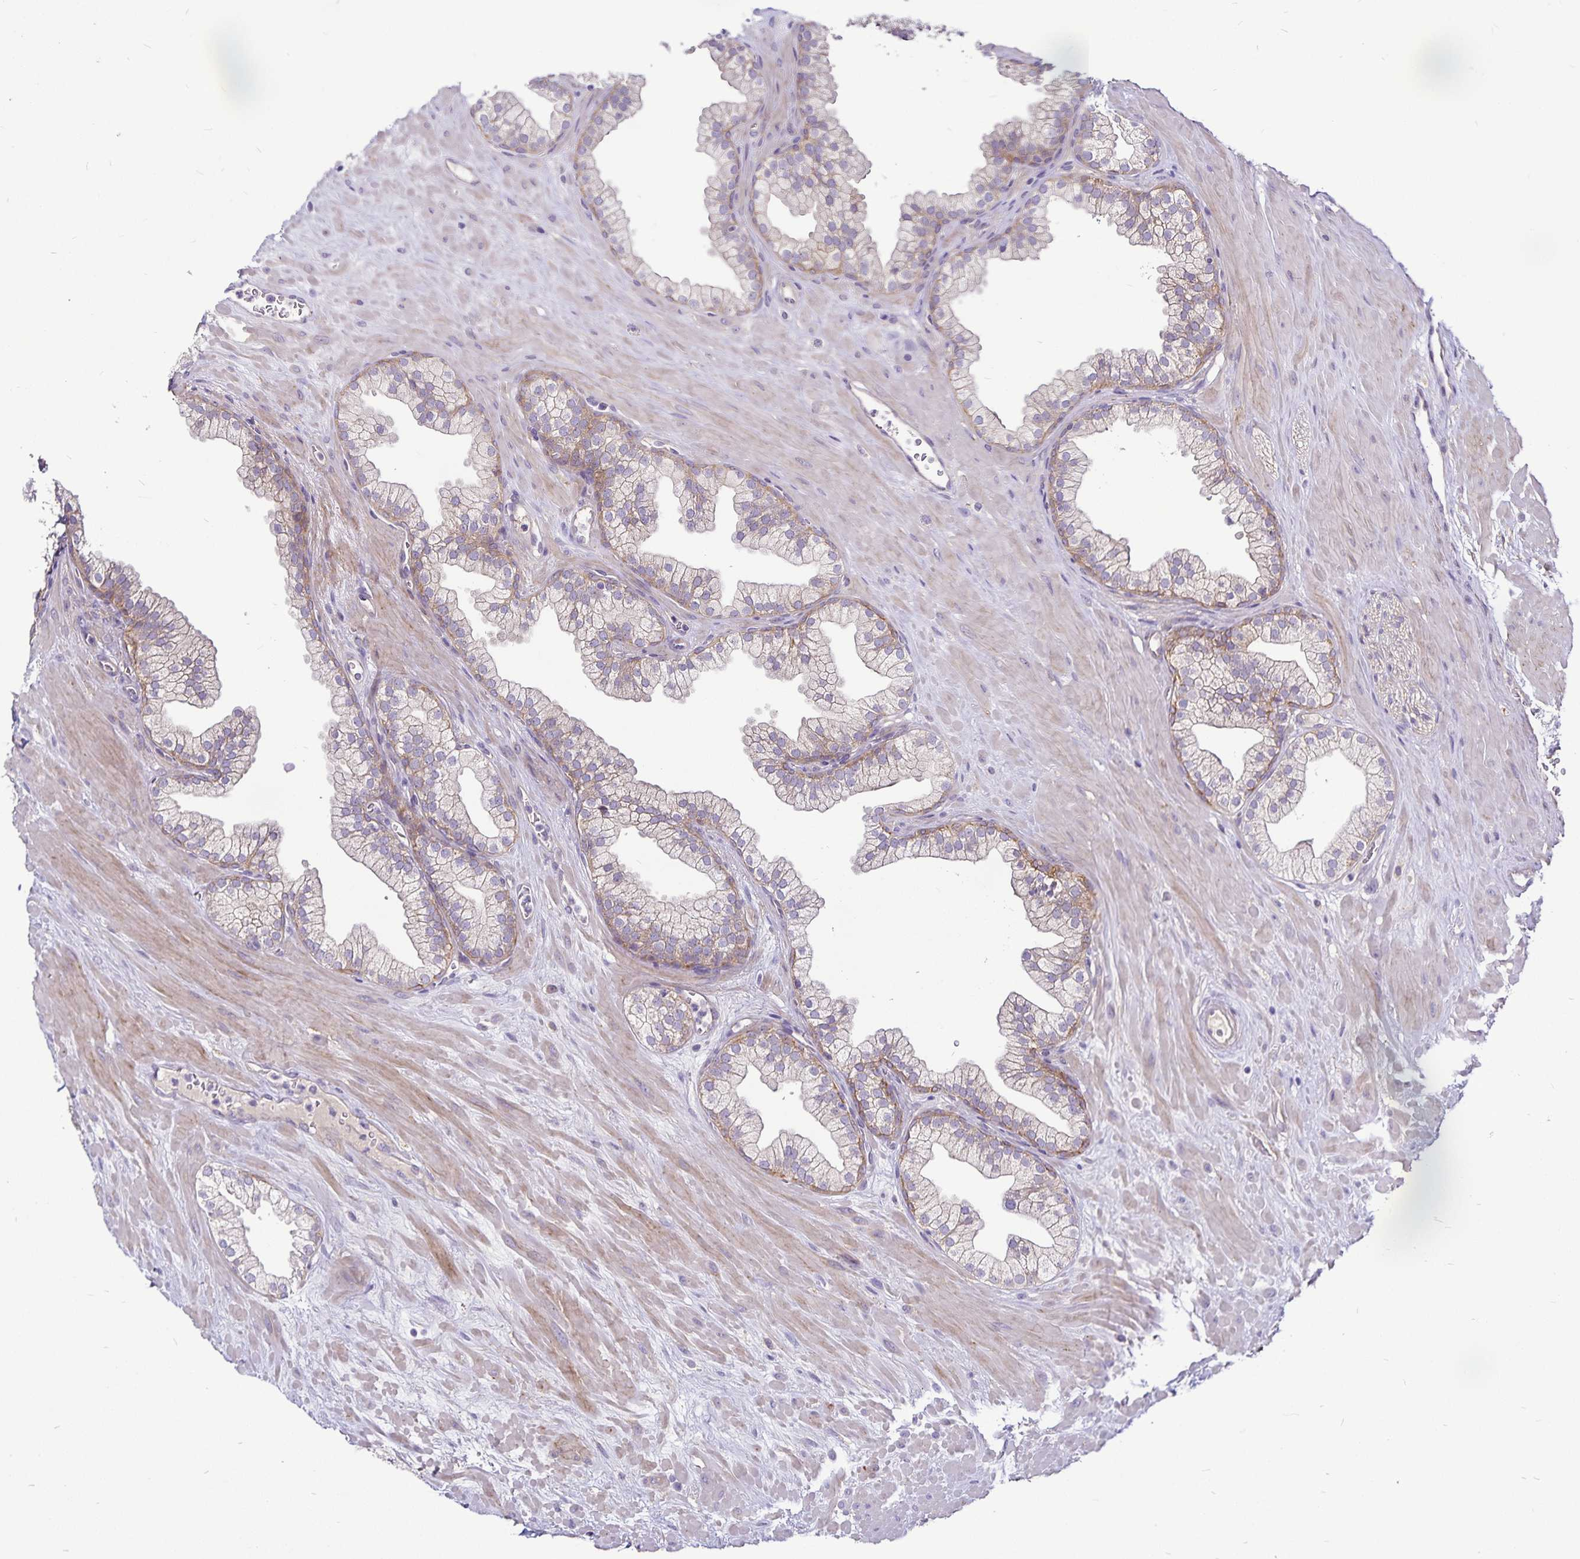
{"staining": {"intensity": "moderate", "quantity": "<25%", "location": "cytoplasmic/membranous"}, "tissue": "prostate", "cell_type": "Glandular cells", "image_type": "normal", "snomed": [{"axis": "morphology", "description": "Normal tissue, NOS"}, {"axis": "topography", "description": "Prostate"}, {"axis": "topography", "description": "Peripheral nerve tissue"}], "caption": "Benign prostate displays moderate cytoplasmic/membranous staining in approximately <25% of glandular cells, visualized by immunohistochemistry. (DAB = brown stain, brightfield microscopy at high magnification).", "gene": "GNG12", "patient": {"sex": "male", "age": 61}}